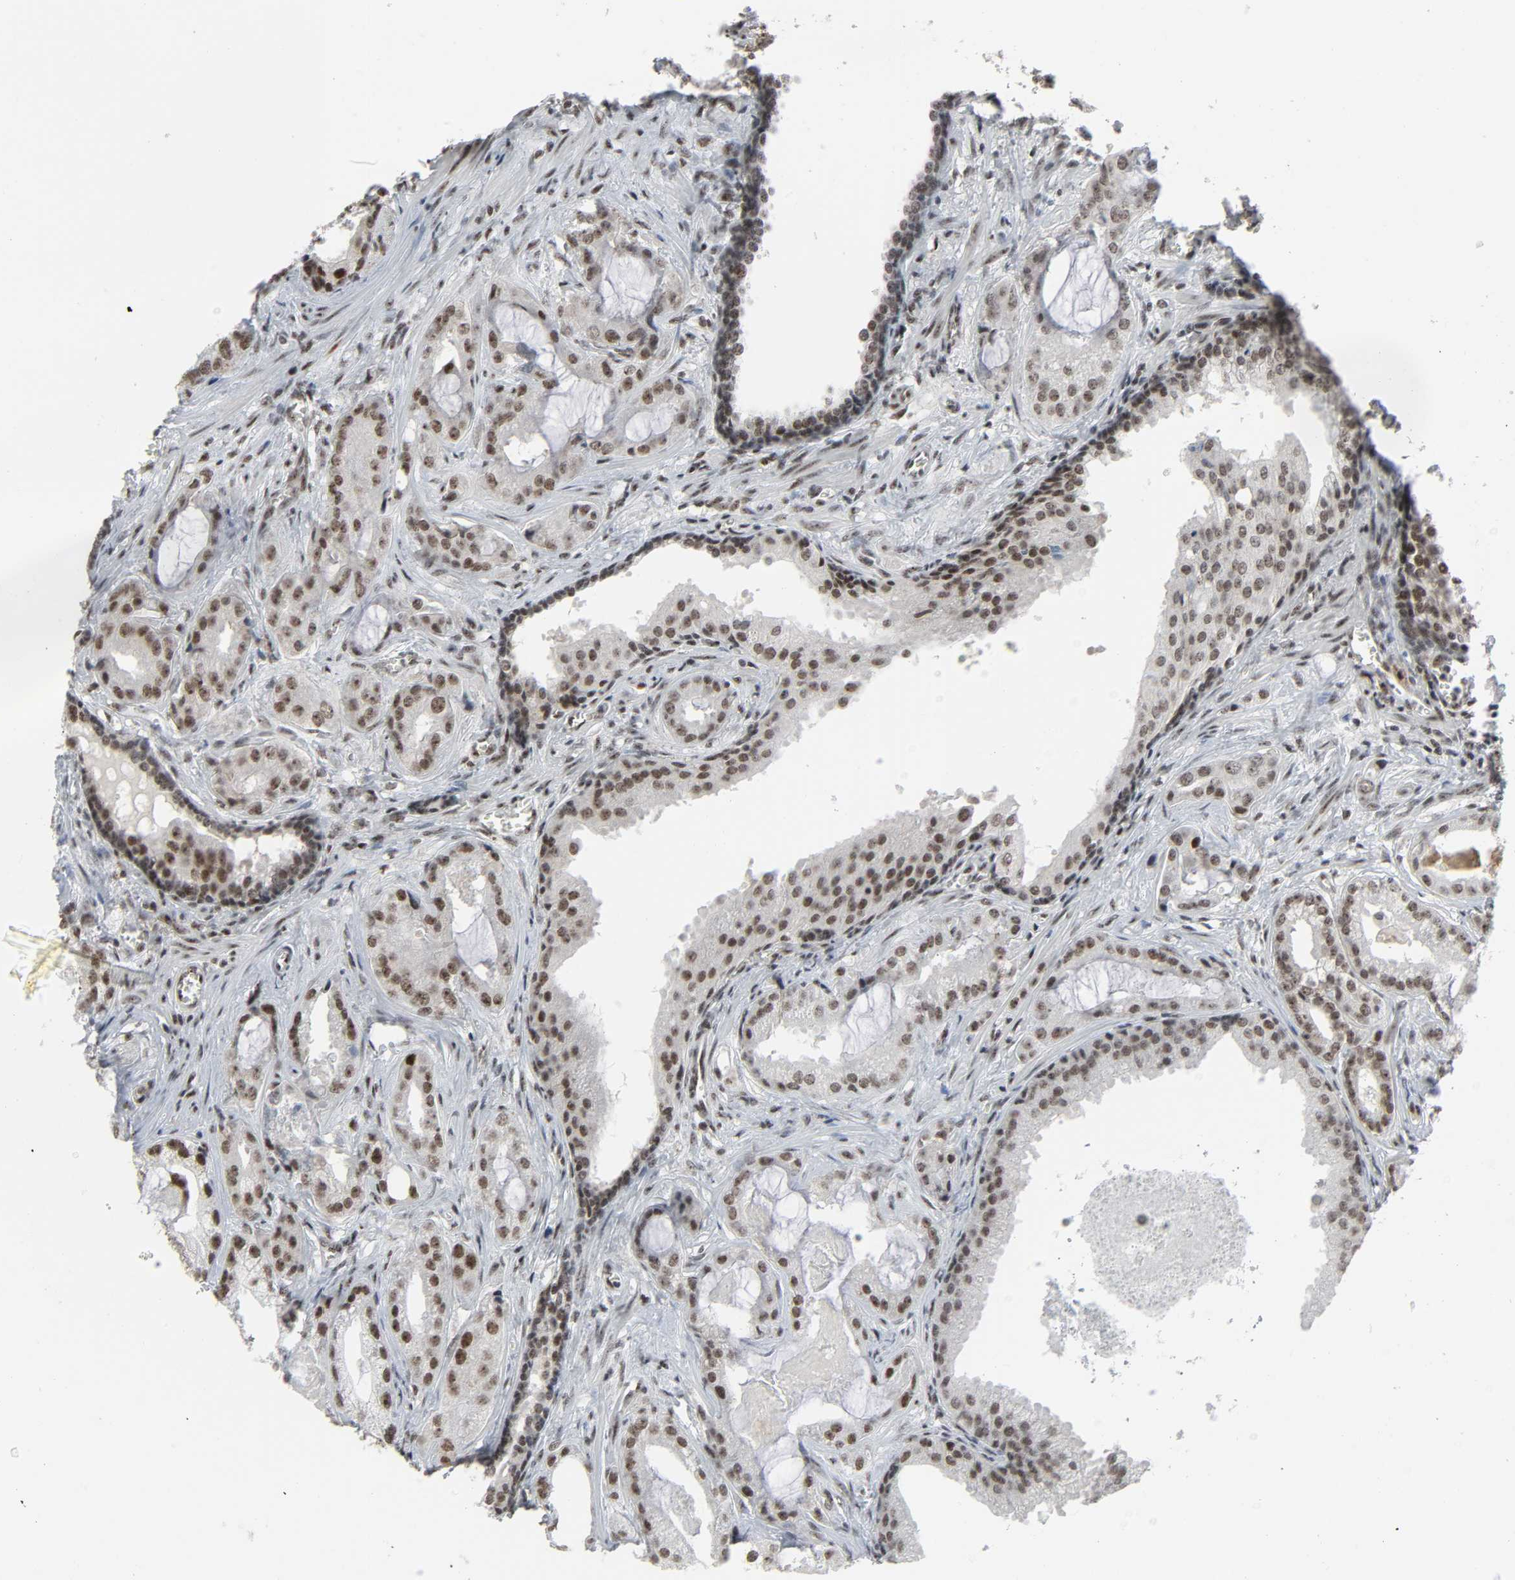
{"staining": {"intensity": "moderate", "quantity": ">75%", "location": "nuclear"}, "tissue": "prostate cancer", "cell_type": "Tumor cells", "image_type": "cancer", "snomed": [{"axis": "morphology", "description": "Adenocarcinoma, Low grade"}, {"axis": "topography", "description": "Prostate"}], "caption": "The photomicrograph demonstrates immunohistochemical staining of prostate cancer (adenocarcinoma (low-grade)). There is moderate nuclear positivity is appreciated in about >75% of tumor cells. The staining was performed using DAB (3,3'-diaminobenzidine) to visualize the protein expression in brown, while the nuclei were stained in blue with hematoxylin (Magnification: 20x).", "gene": "CDK7", "patient": {"sex": "male", "age": 59}}